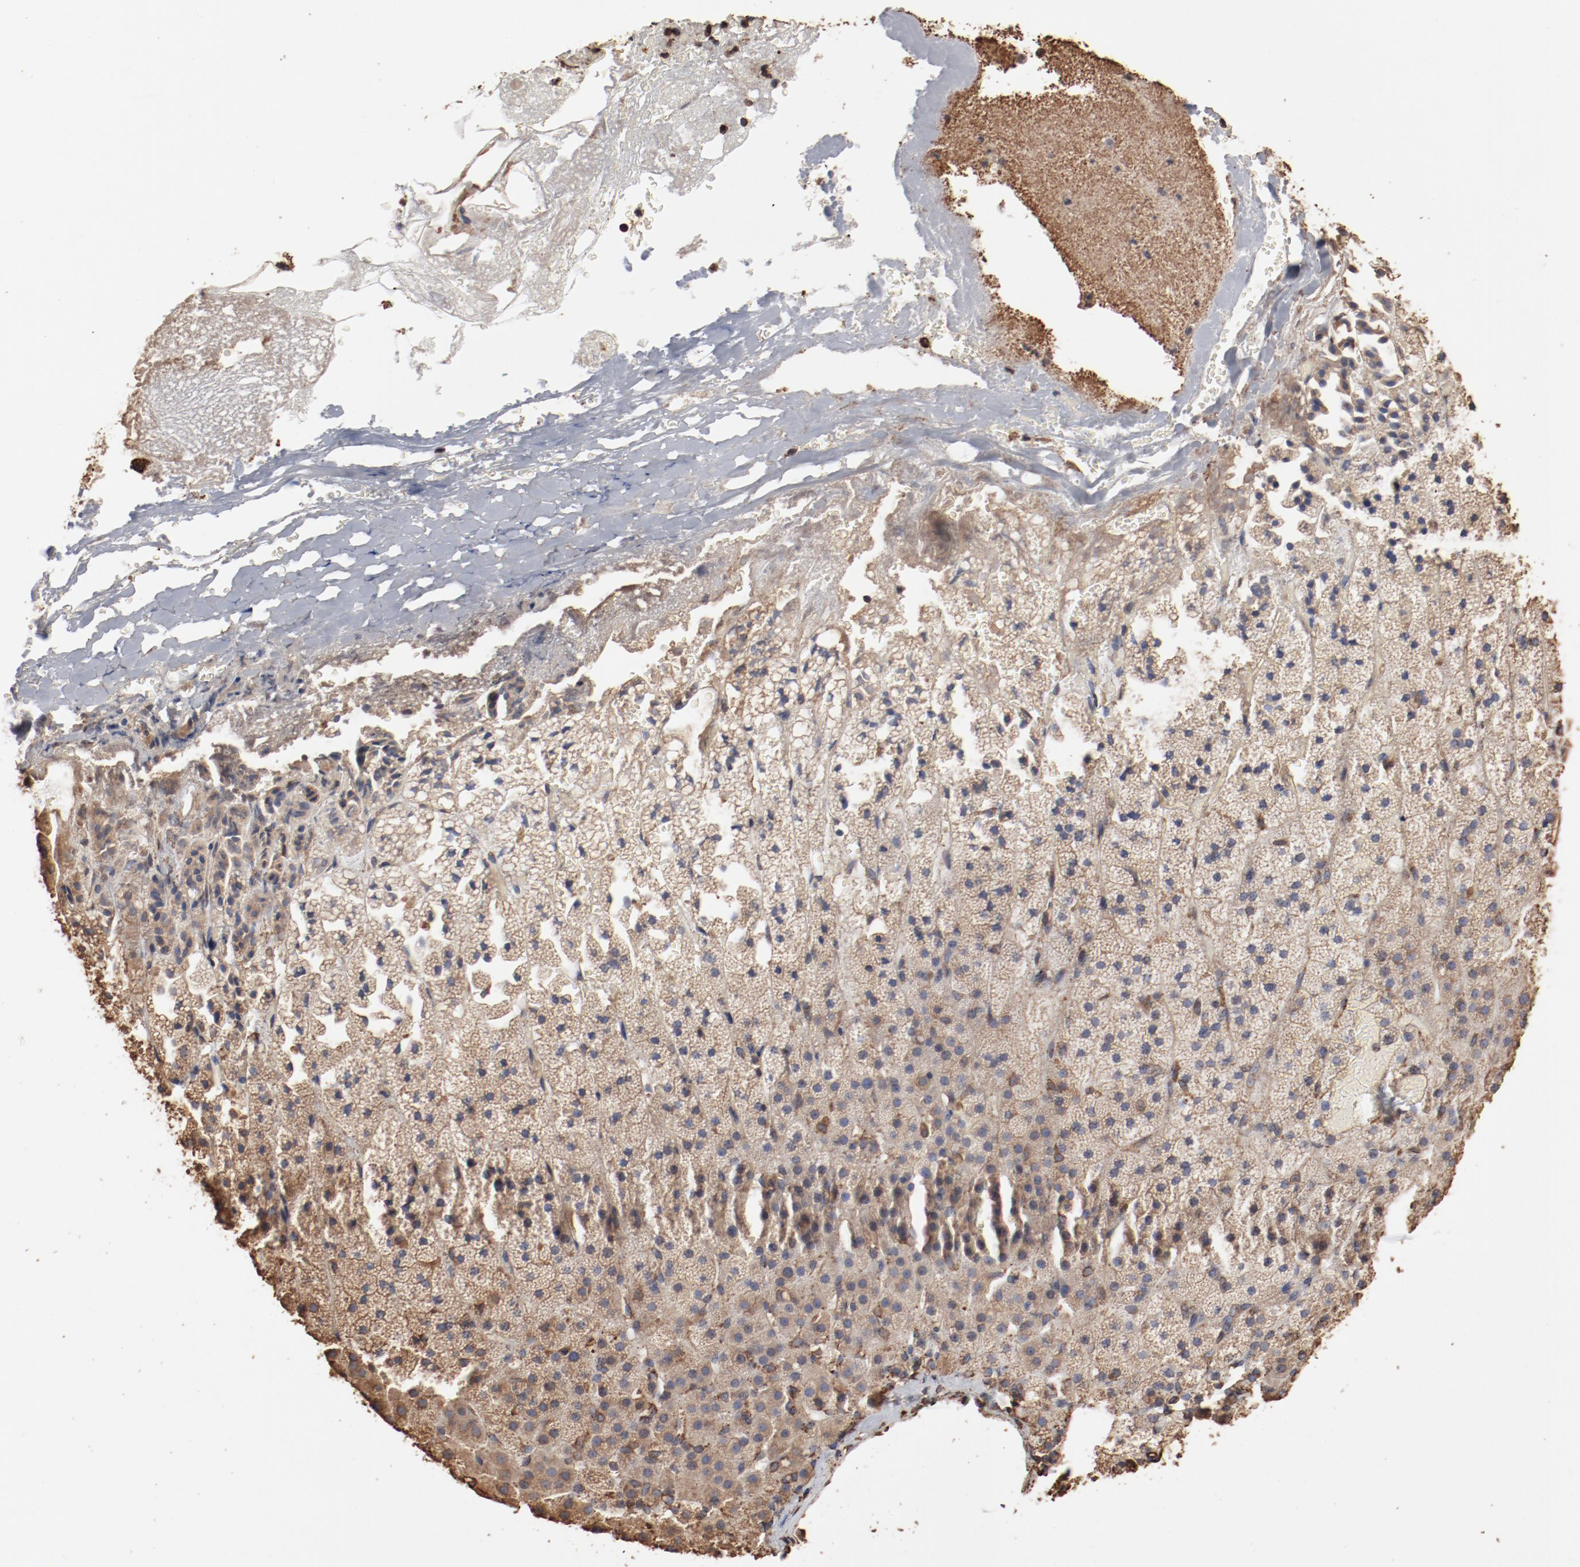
{"staining": {"intensity": "moderate", "quantity": ">75%", "location": "cytoplasmic/membranous"}, "tissue": "adrenal gland", "cell_type": "Glandular cells", "image_type": "normal", "snomed": [{"axis": "morphology", "description": "Normal tissue, NOS"}, {"axis": "topography", "description": "Adrenal gland"}], "caption": "Immunohistochemistry (DAB (3,3'-diaminobenzidine)) staining of normal adrenal gland exhibits moderate cytoplasmic/membranous protein staining in approximately >75% of glandular cells.", "gene": "PDIA3", "patient": {"sex": "male", "age": 35}}